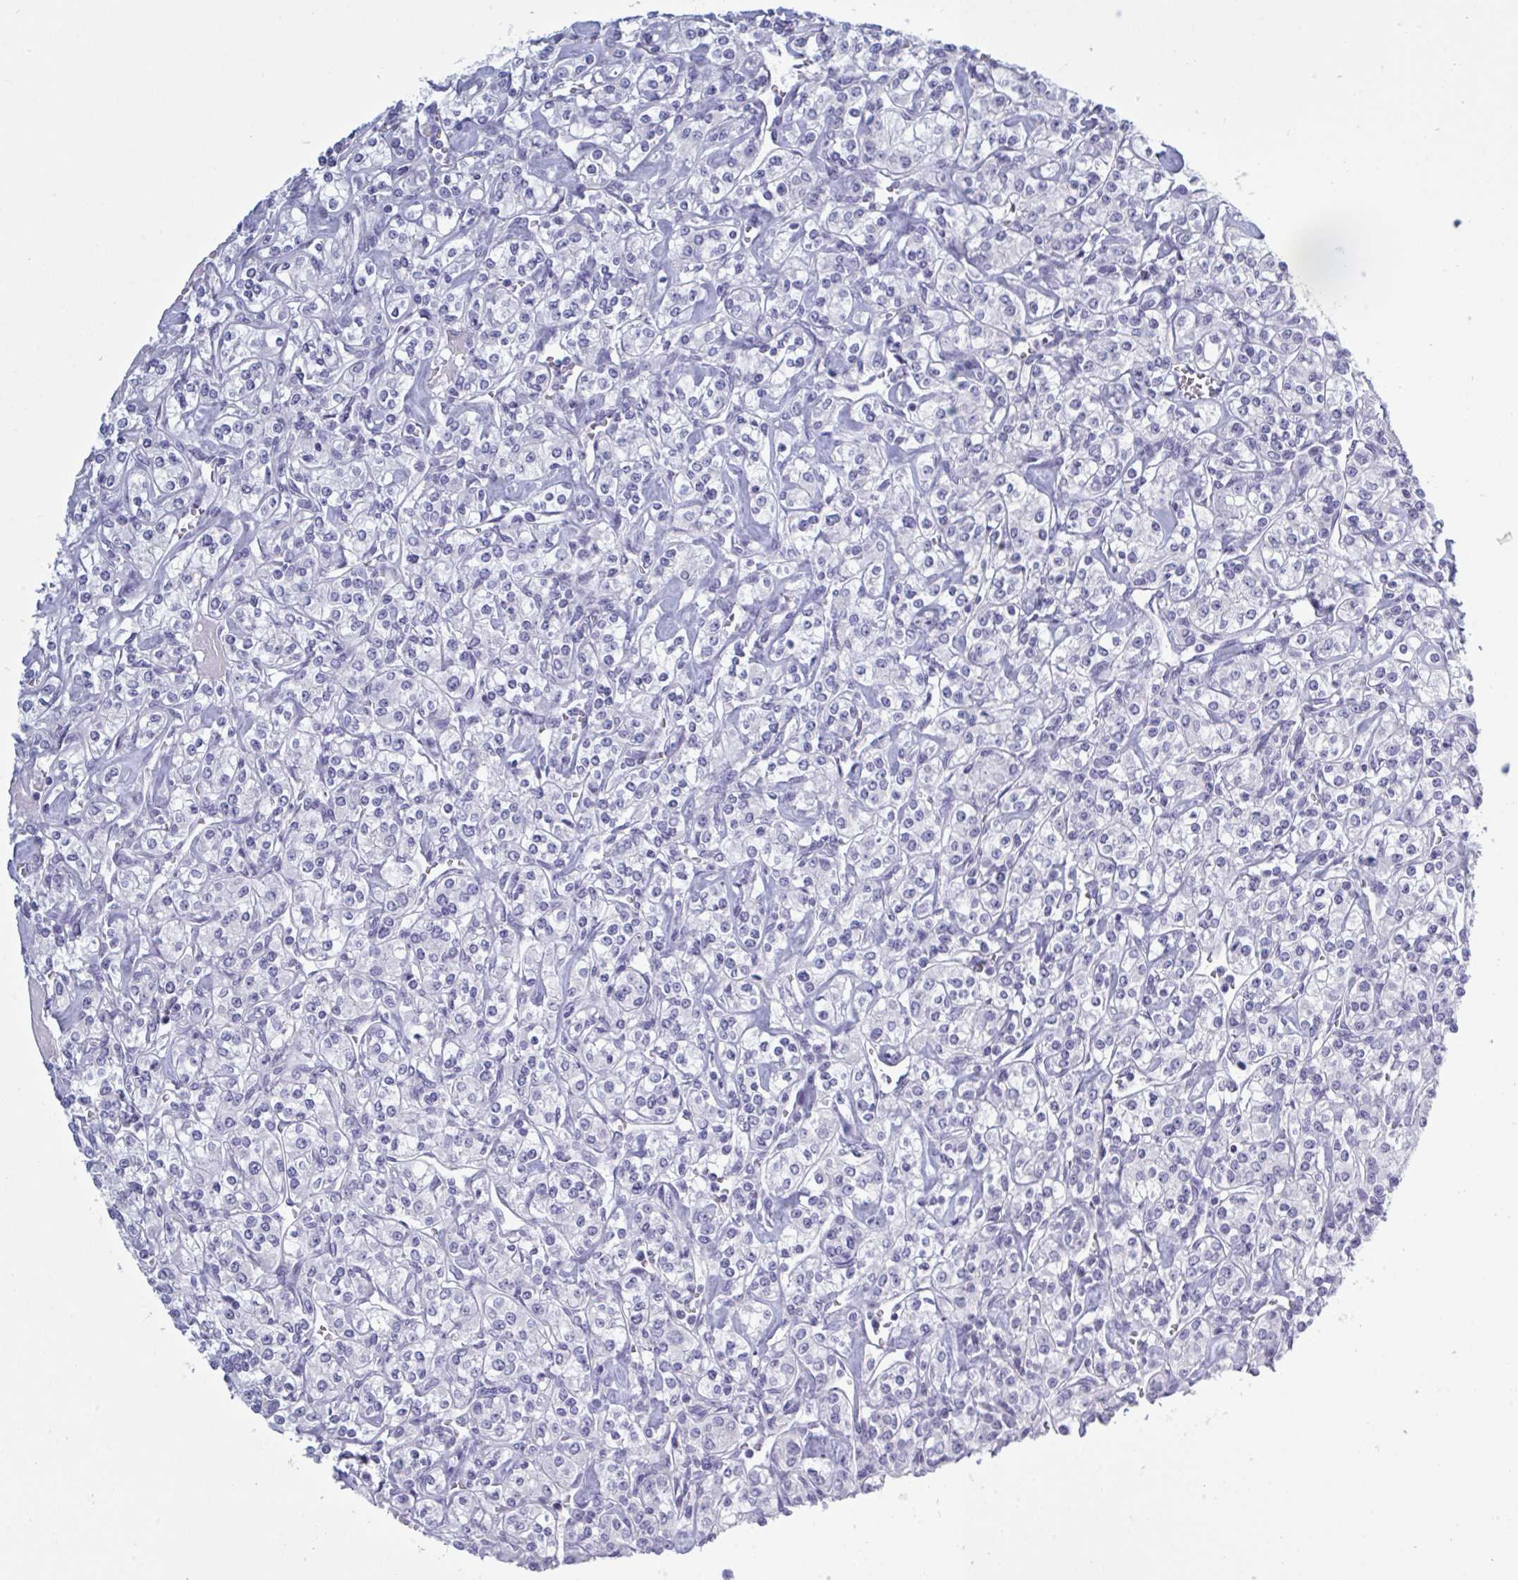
{"staining": {"intensity": "negative", "quantity": "none", "location": "none"}, "tissue": "renal cancer", "cell_type": "Tumor cells", "image_type": "cancer", "snomed": [{"axis": "morphology", "description": "Adenocarcinoma, NOS"}, {"axis": "topography", "description": "Kidney"}], "caption": "Immunohistochemistry image of renal cancer stained for a protein (brown), which displays no positivity in tumor cells. (Stains: DAB immunohistochemistry (IHC) with hematoxylin counter stain, Microscopy: brightfield microscopy at high magnification).", "gene": "NDUFC2", "patient": {"sex": "male", "age": 77}}